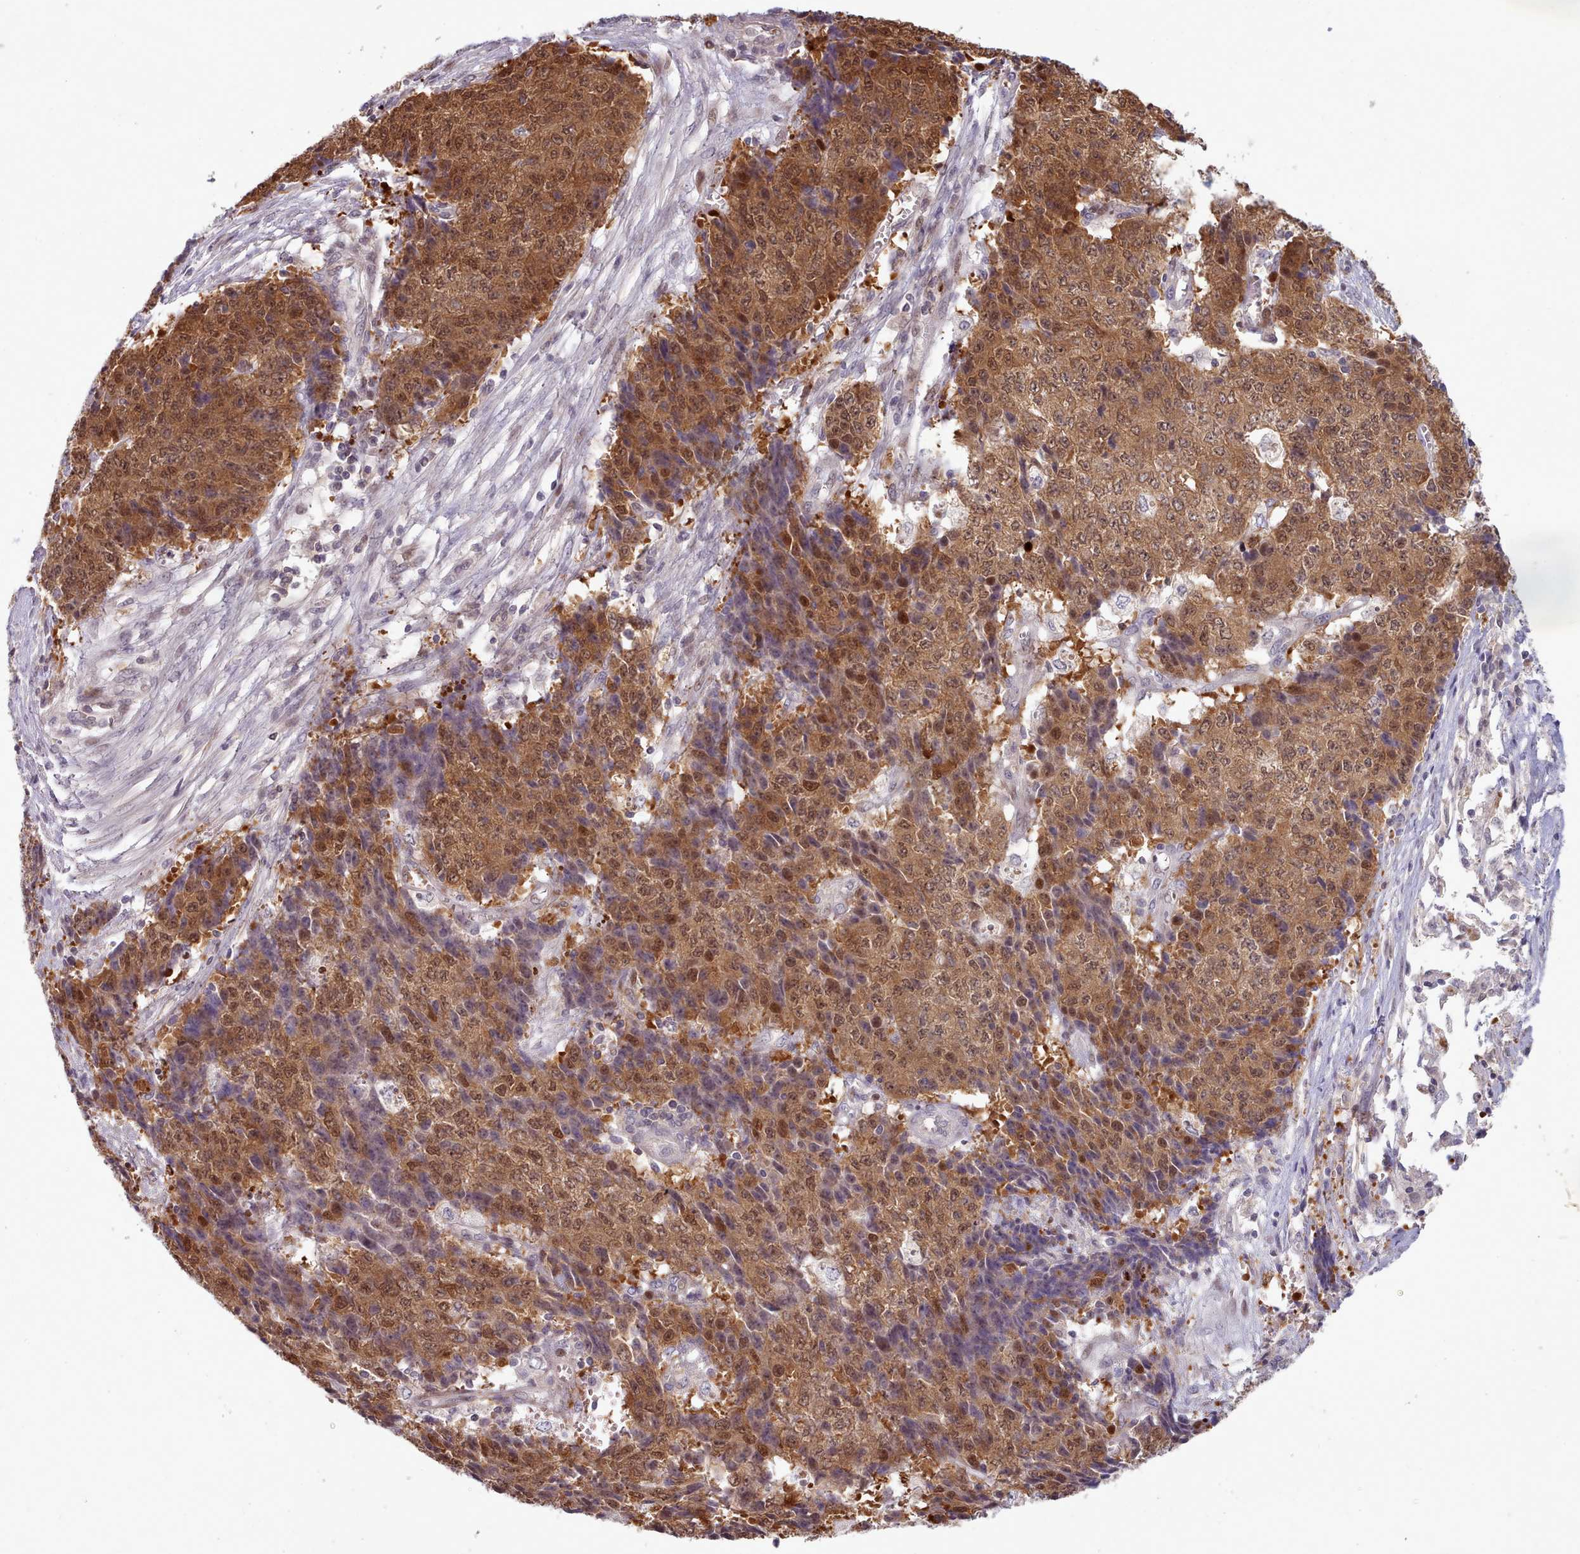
{"staining": {"intensity": "moderate", "quantity": ">75%", "location": "cytoplasmic/membranous,nuclear"}, "tissue": "ovarian cancer", "cell_type": "Tumor cells", "image_type": "cancer", "snomed": [{"axis": "morphology", "description": "Carcinoma, endometroid"}, {"axis": "topography", "description": "Ovary"}], "caption": "Immunohistochemical staining of ovarian cancer (endometroid carcinoma) displays medium levels of moderate cytoplasmic/membranous and nuclear protein positivity in about >75% of tumor cells.", "gene": "CLNS1A", "patient": {"sex": "female", "age": 42}}